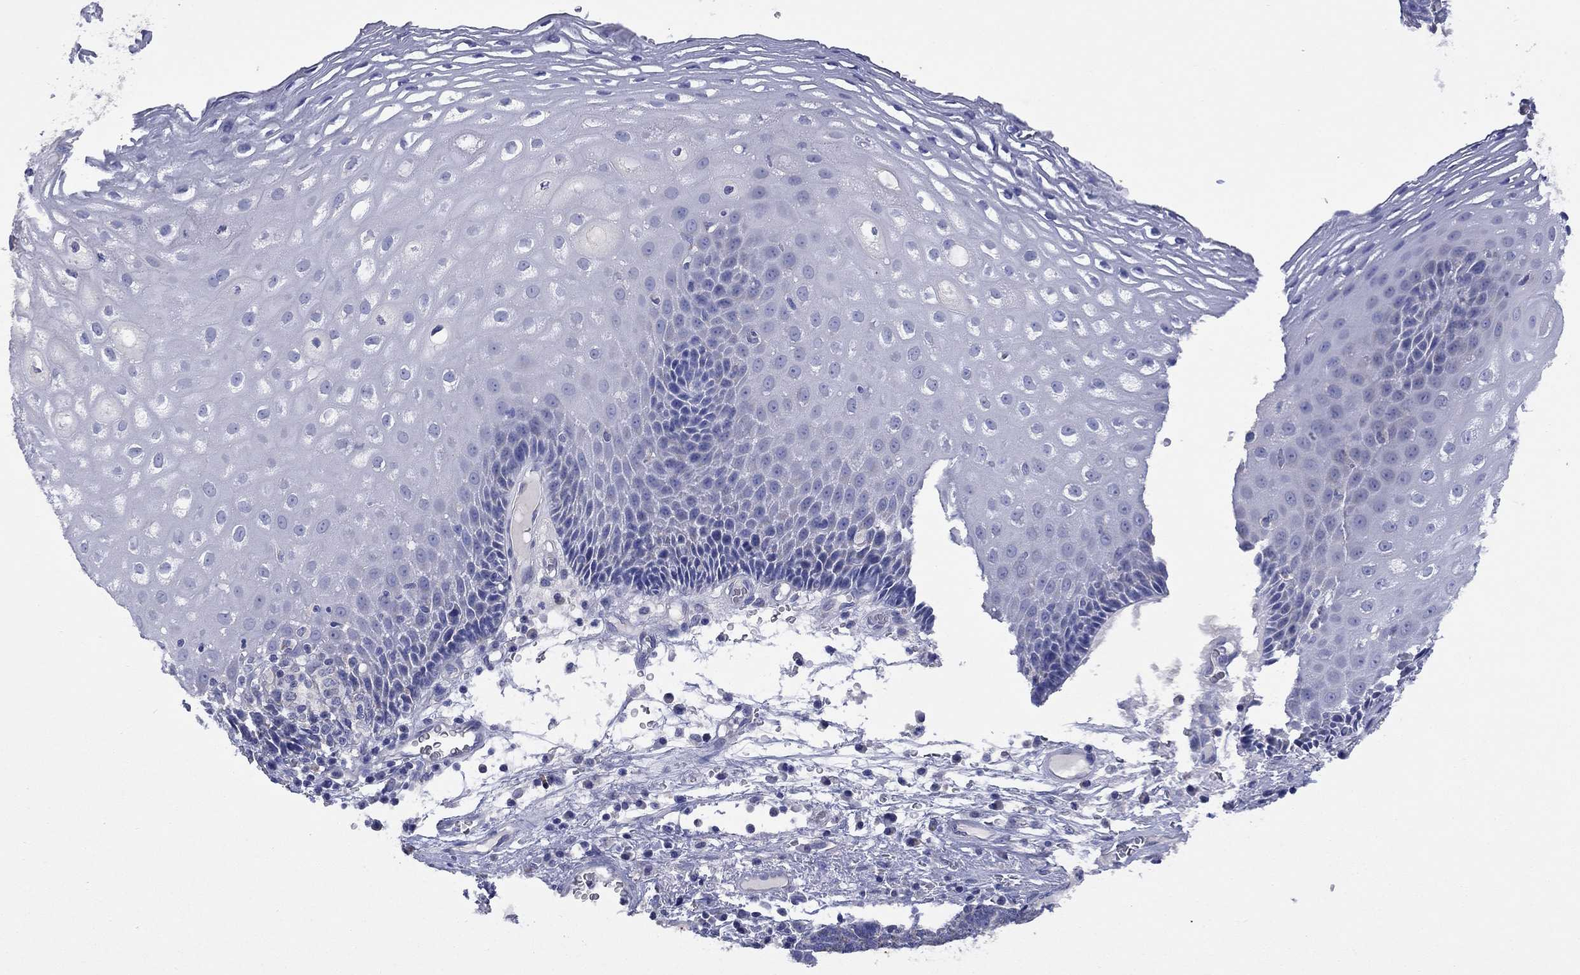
{"staining": {"intensity": "negative", "quantity": "none", "location": "none"}, "tissue": "esophagus", "cell_type": "Squamous epithelial cells", "image_type": "normal", "snomed": [{"axis": "morphology", "description": "Normal tissue, NOS"}, {"axis": "topography", "description": "Esophagus"}], "caption": "The photomicrograph displays no significant staining in squamous epithelial cells of esophagus. (DAB (3,3'-diaminobenzidine) immunohistochemistry, high magnification).", "gene": "CLVS1", "patient": {"sex": "male", "age": 76}}